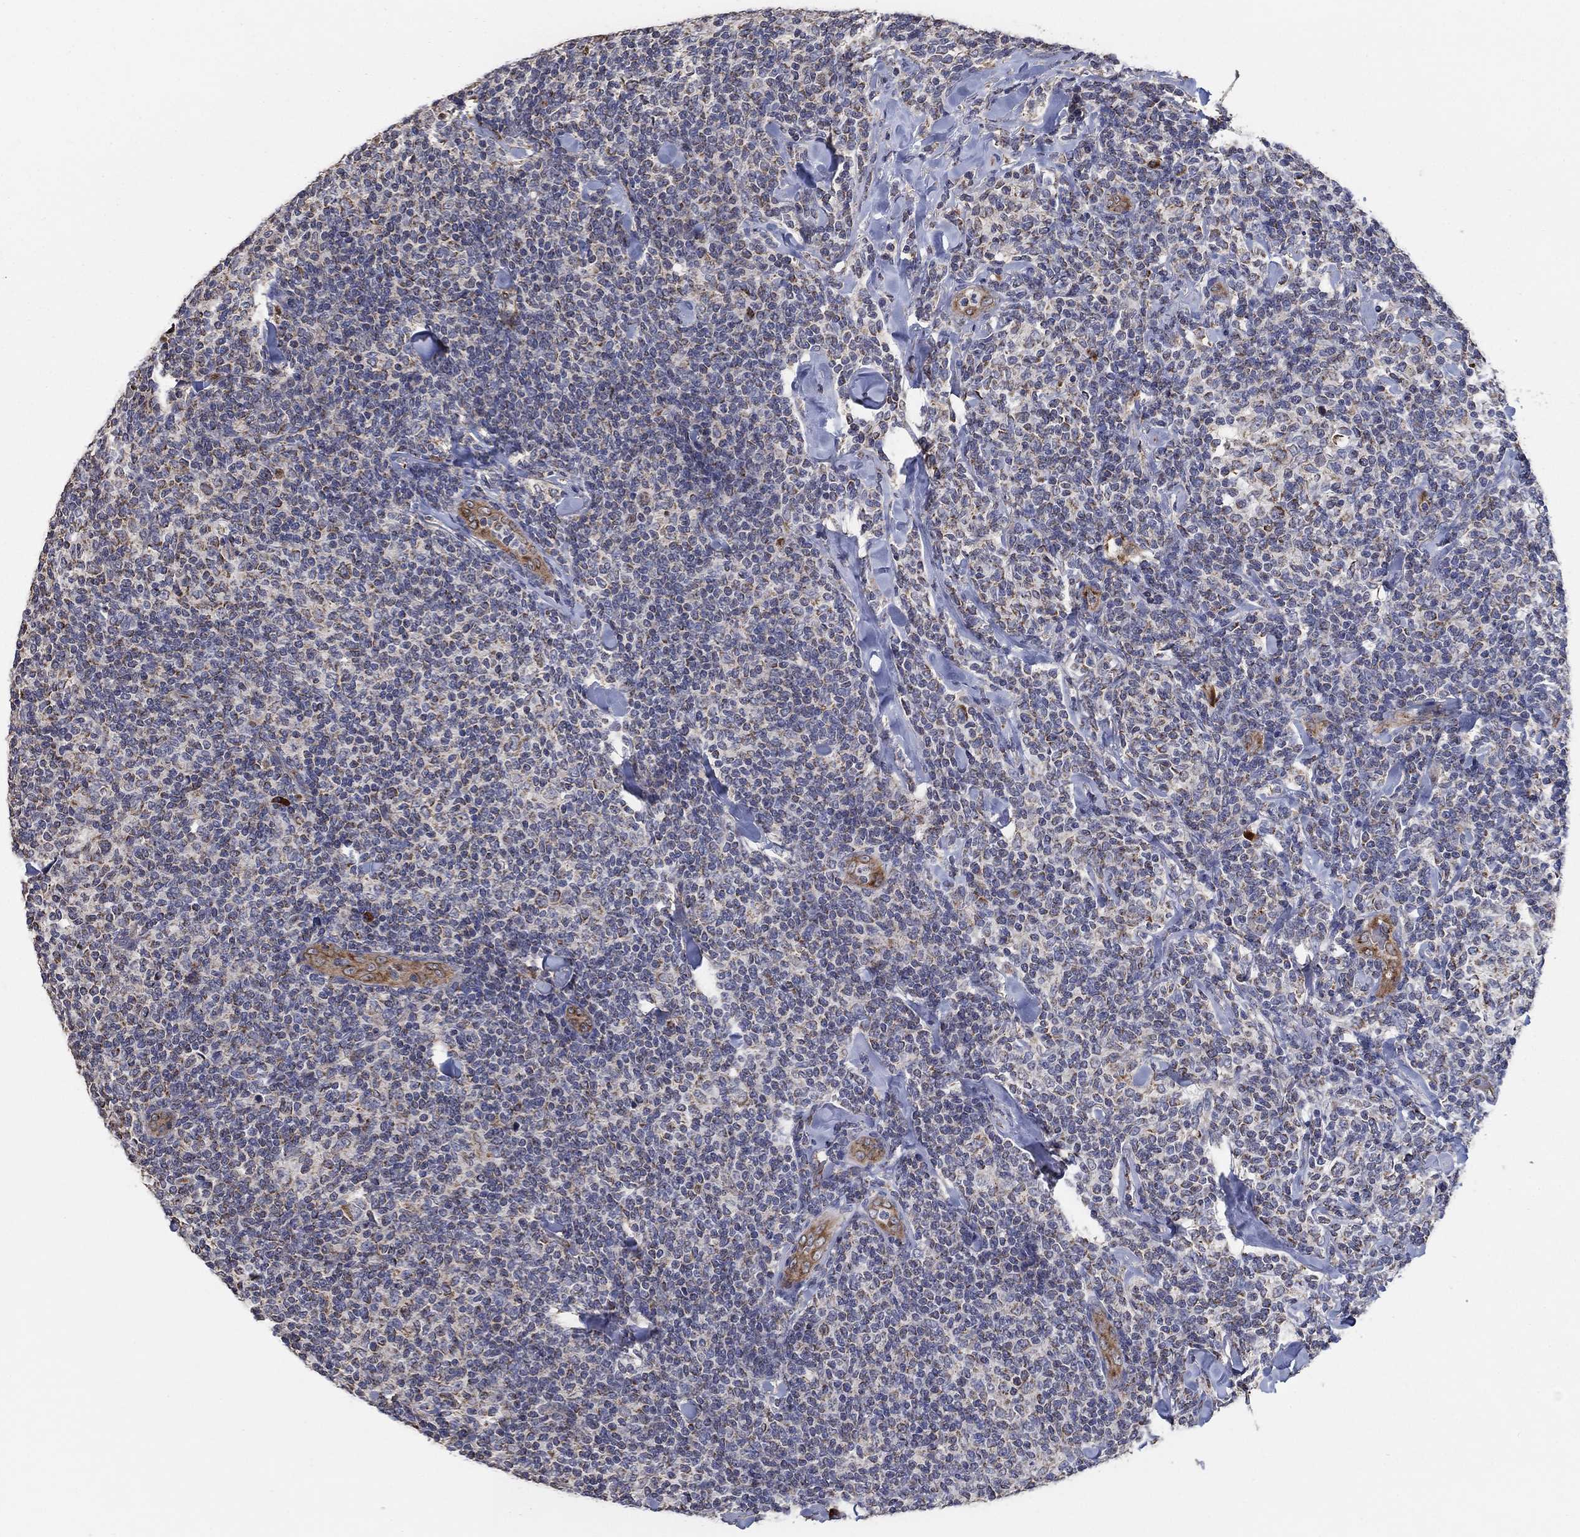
{"staining": {"intensity": "negative", "quantity": "none", "location": "none"}, "tissue": "lymphoma", "cell_type": "Tumor cells", "image_type": "cancer", "snomed": [{"axis": "morphology", "description": "Malignant lymphoma, non-Hodgkin's type, Low grade"}, {"axis": "topography", "description": "Lymph node"}], "caption": "There is no significant expression in tumor cells of low-grade malignant lymphoma, non-Hodgkin's type. (DAB (3,3'-diaminobenzidine) IHC, high magnification).", "gene": "HID1", "patient": {"sex": "female", "age": 56}}